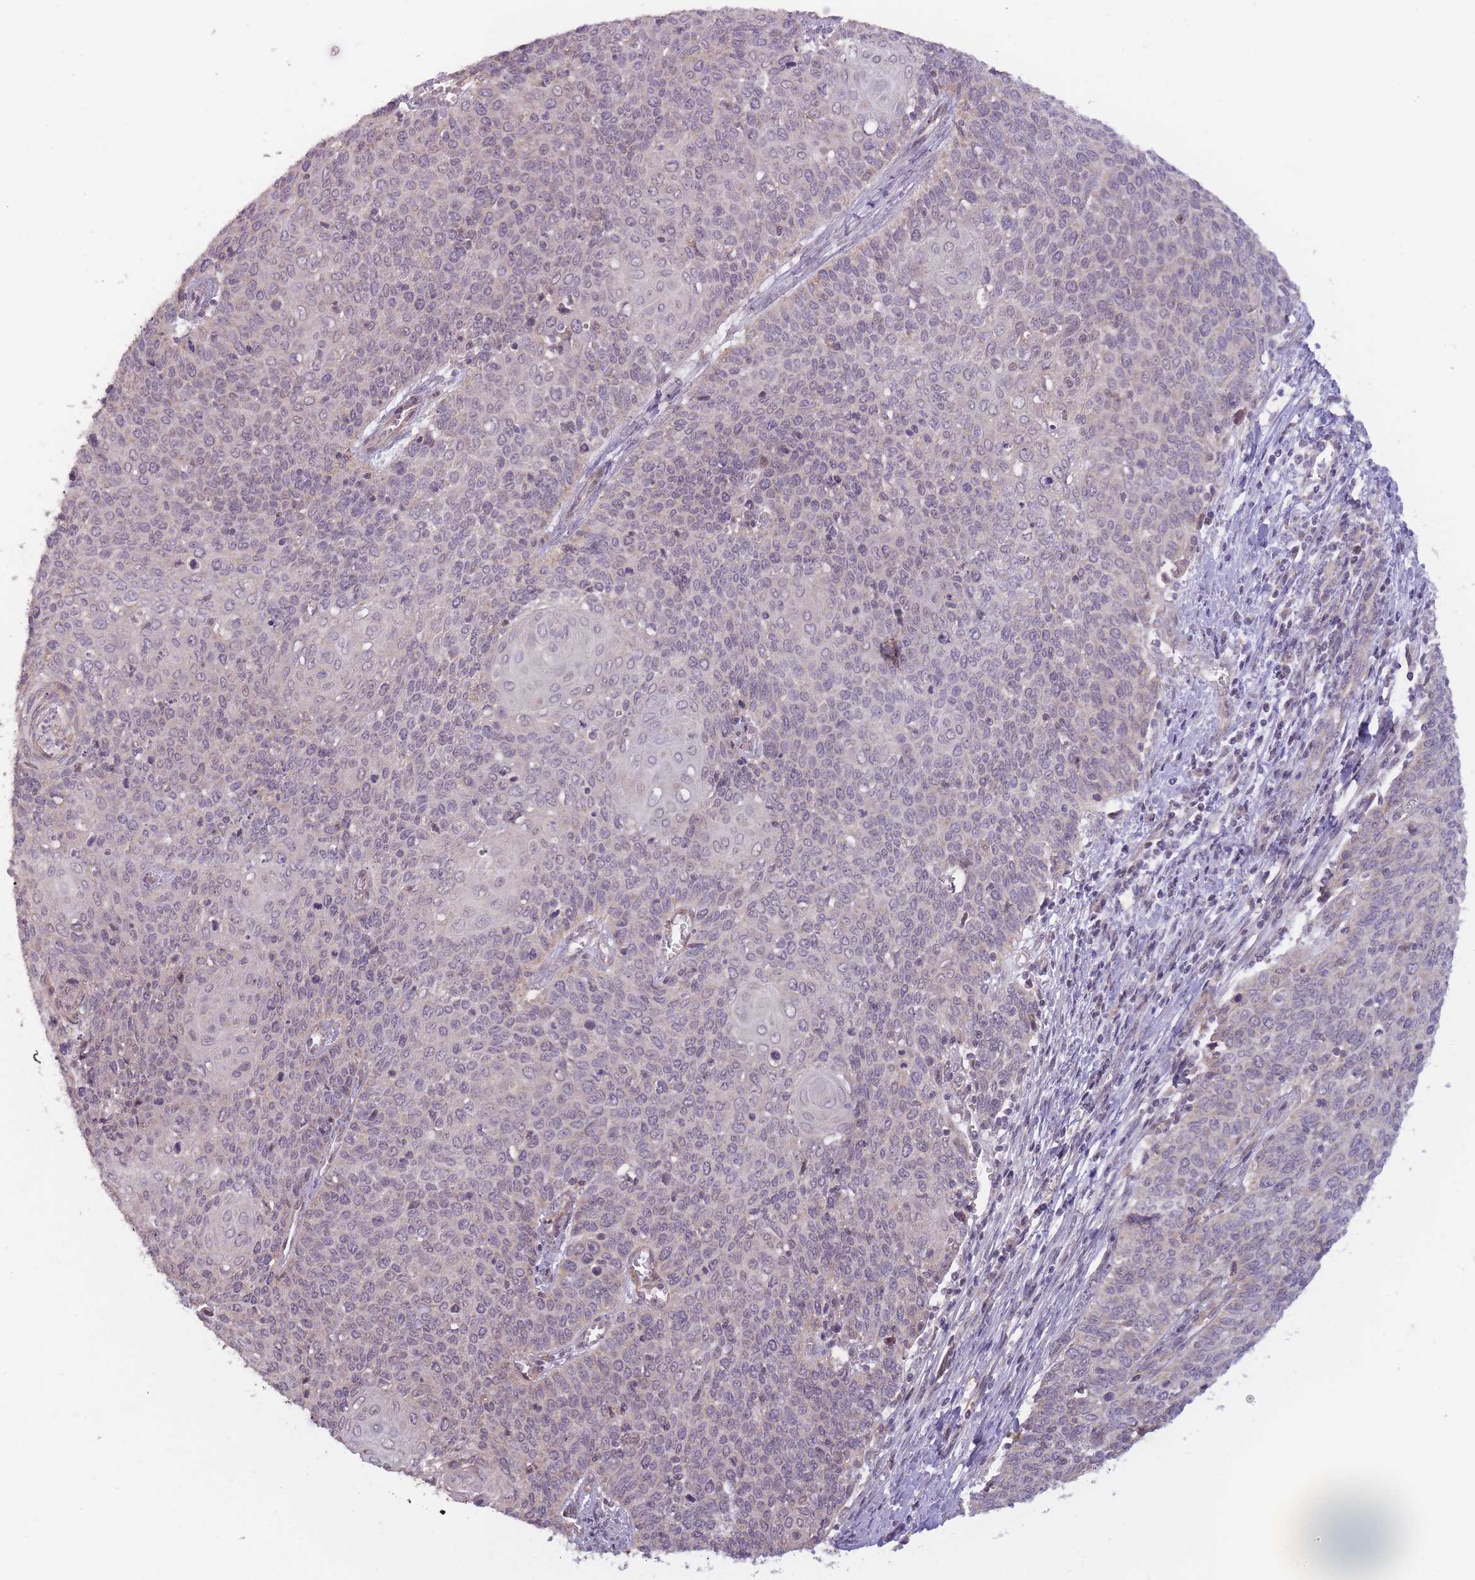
{"staining": {"intensity": "weak", "quantity": "<25%", "location": "cytoplasmic/membranous"}, "tissue": "cervical cancer", "cell_type": "Tumor cells", "image_type": "cancer", "snomed": [{"axis": "morphology", "description": "Squamous cell carcinoma, NOS"}, {"axis": "topography", "description": "Cervix"}], "caption": "A micrograph of human cervical cancer (squamous cell carcinoma) is negative for staining in tumor cells.", "gene": "MRPS18C", "patient": {"sex": "female", "age": 39}}